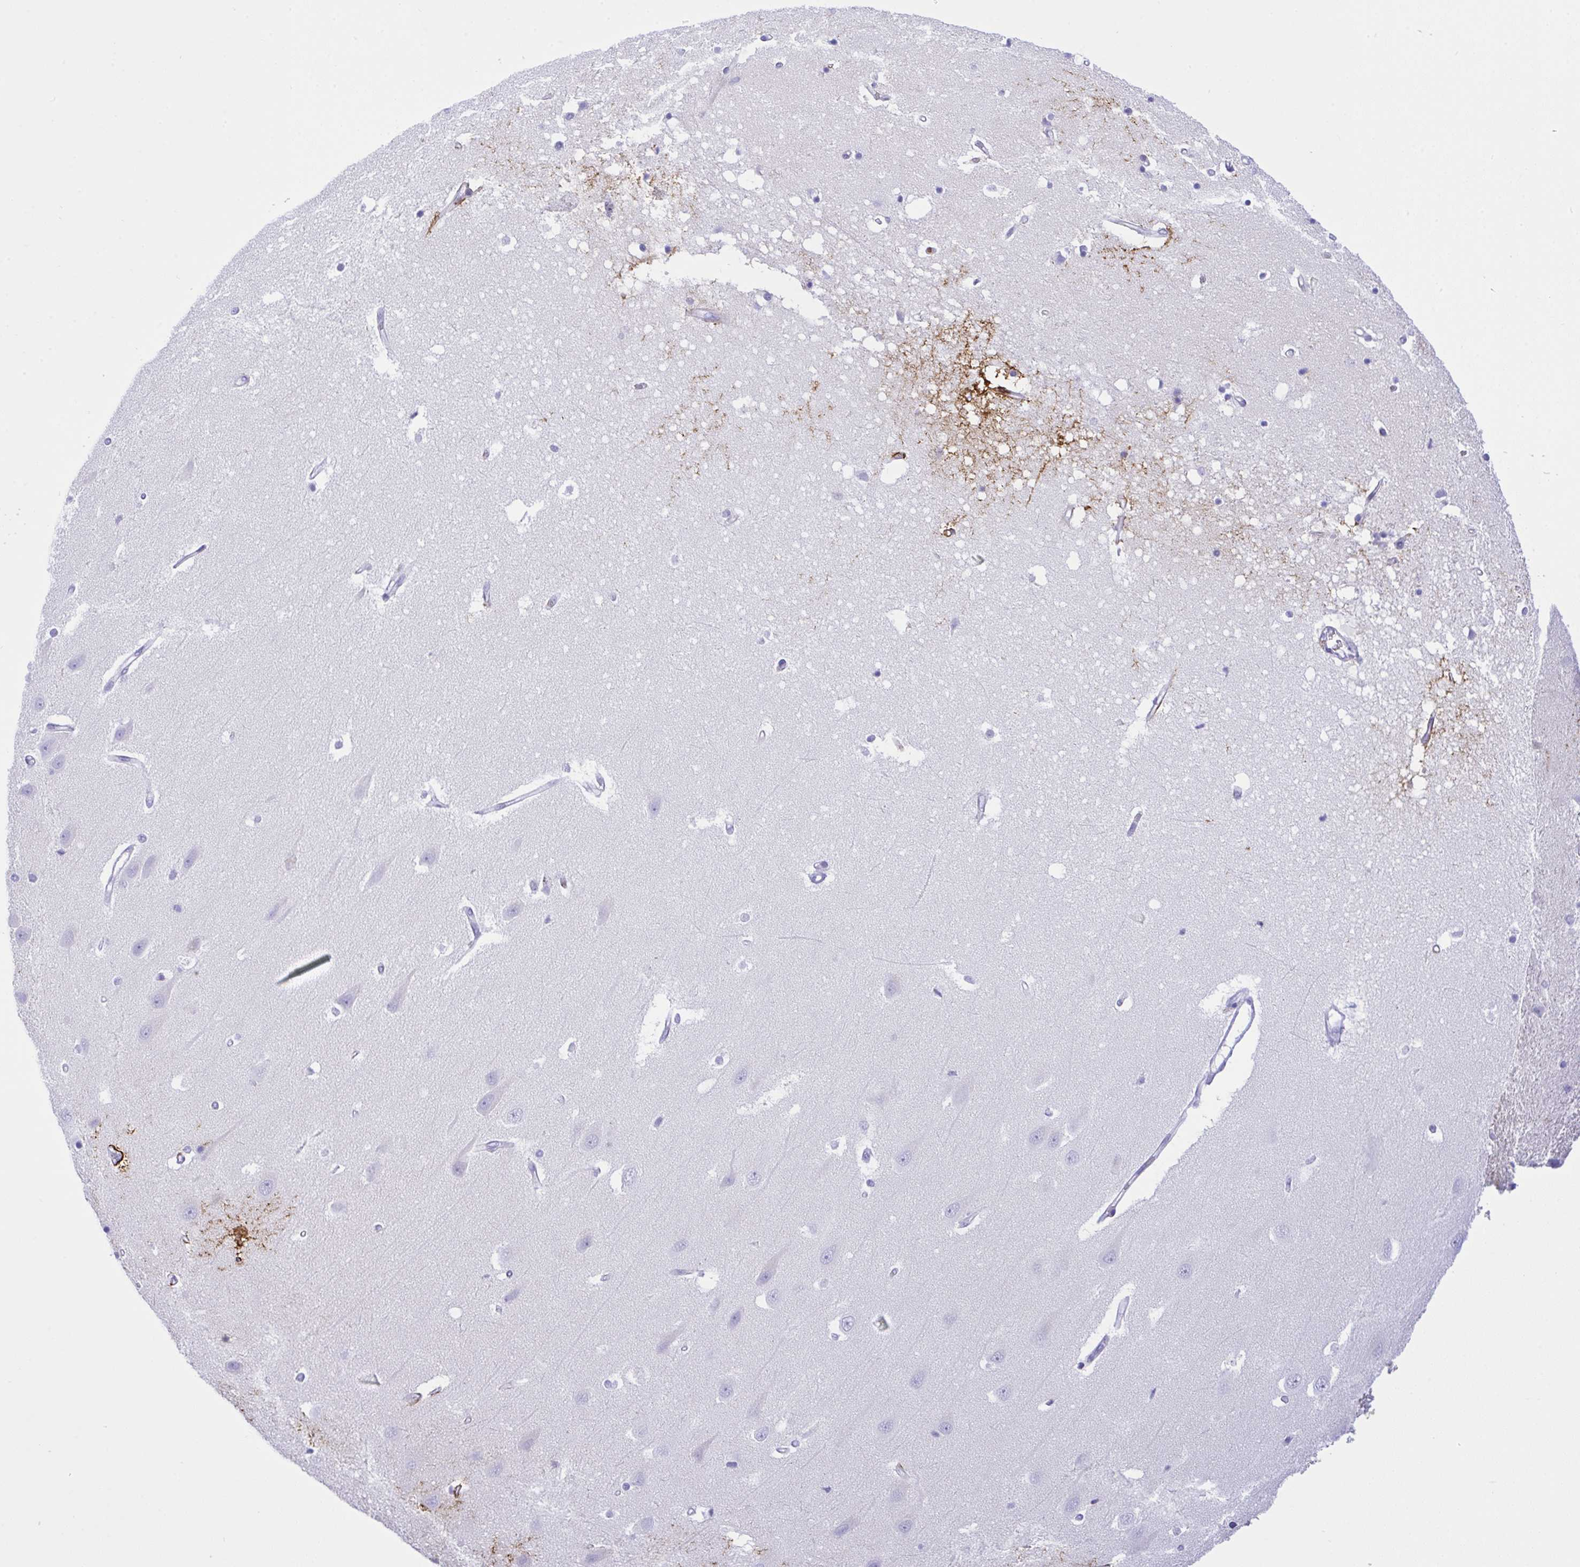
{"staining": {"intensity": "negative", "quantity": "none", "location": "none"}, "tissue": "hippocampus", "cell_type": "Glial cells", "image_type": "normal", "snomed": [{"axis": "morphology", "description": "Normal tissue, NOS"}, {"axis": "topography", "description": "Hippocampus"}], "caption": "This is a histopathology image of immunohistochemistry (IHC) staining of normal hippocampus, which shows no expression in glial cells.", "gene": "ZNF221", "patient": {"sex": "male", "age": 63}}